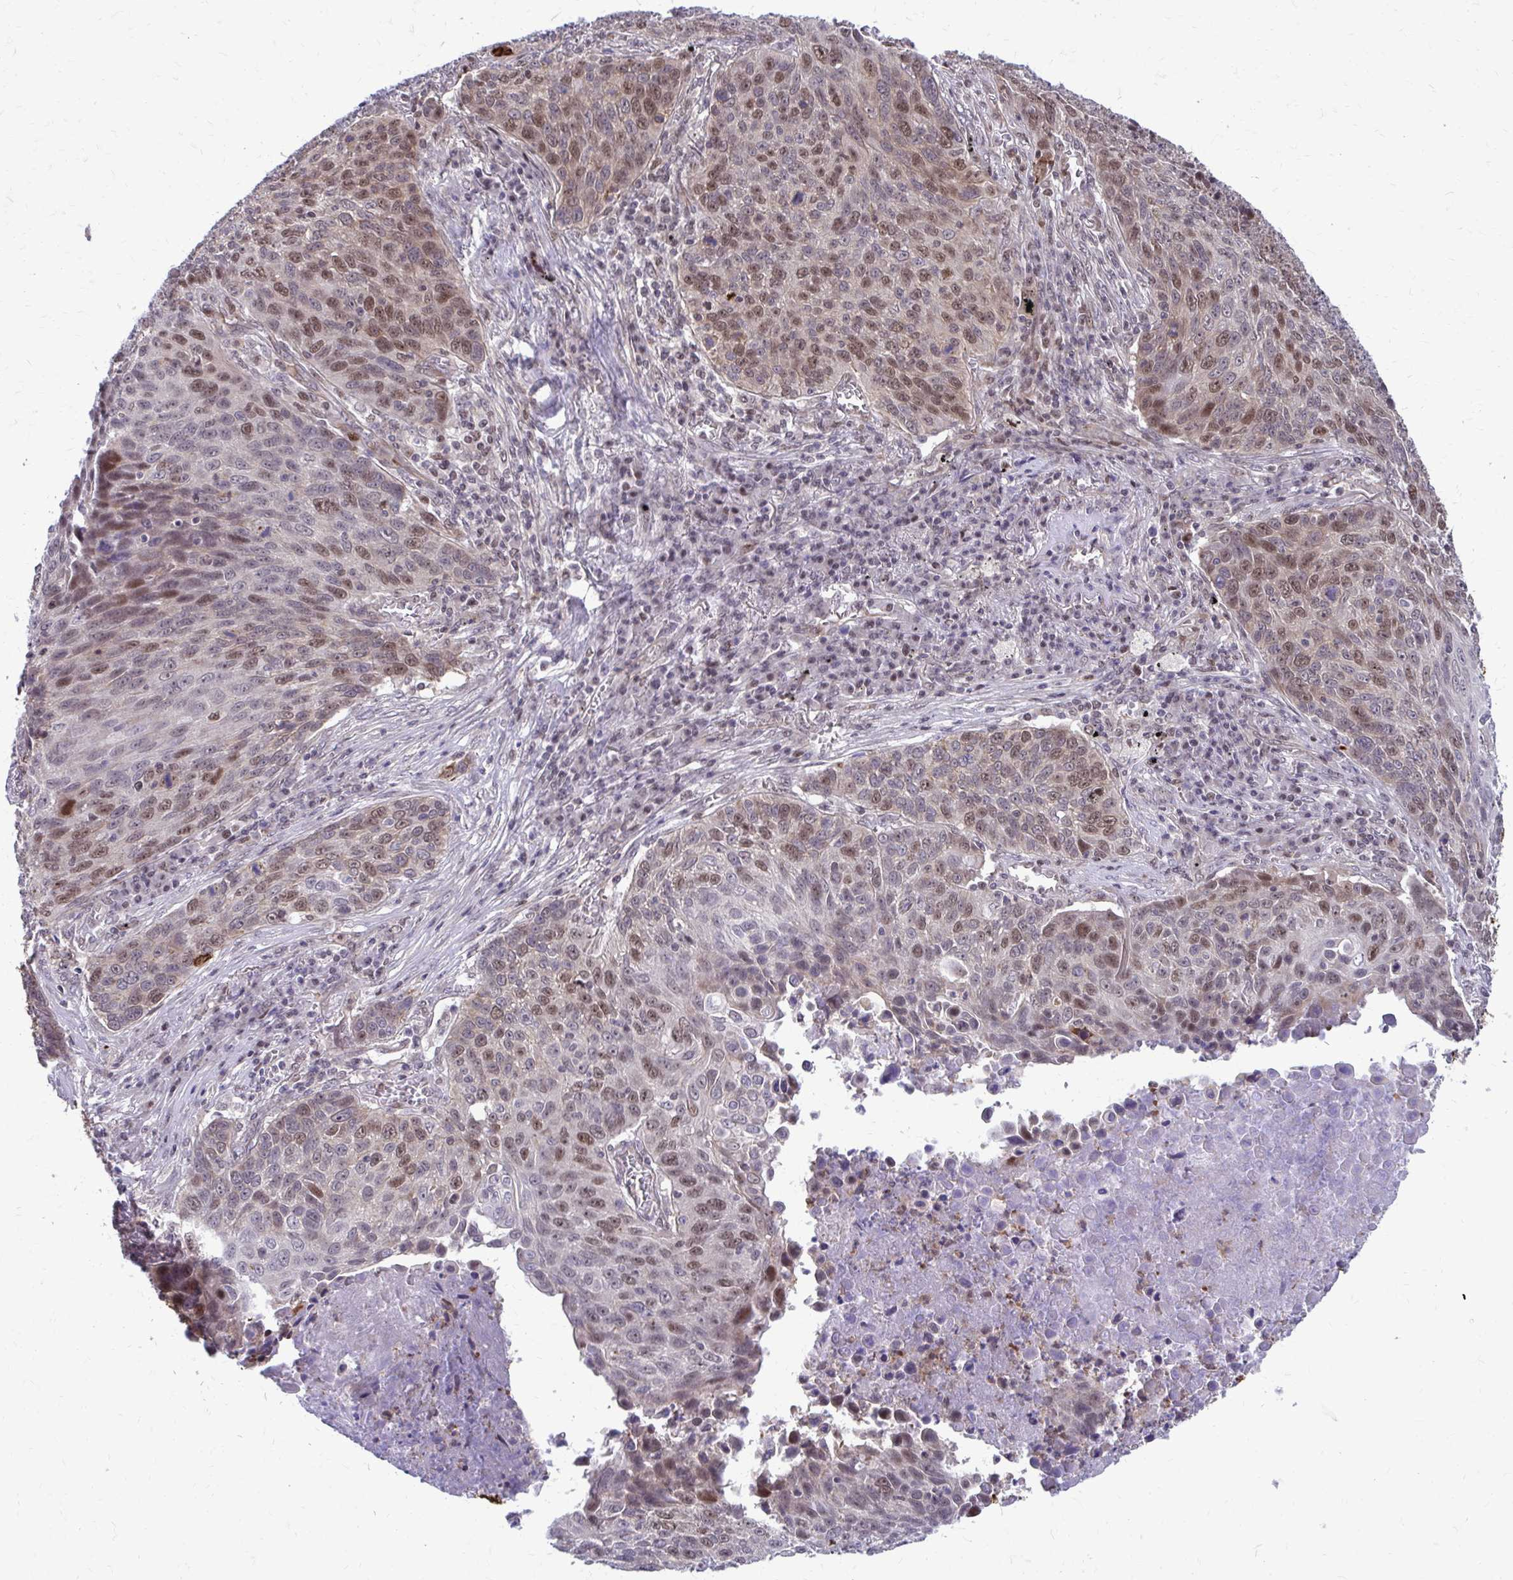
{"staining": {"intensity": "moderate", "quantity": "25%-75%", "location": "nuclear"}, "tissue": "lung cancer", "cell_type": "Tumor cells", "image_type": "cancer", "snomed": [{"axis": "morphology", "description": "Squamous cell carcinoma, NOS"}, {"axis": "topography", "description": "Lung"}], "caption": "Tumor cells show moderate nuclear staining in approximately 25%-75% of cells in lung cancer (squamous cell carcinoma). The protein of interest is stained brown, and the nuclei are stained in blue (DAB (3,3'-diaminobenzidine) IHC with brightfield microscopy, high magnification).", "gene": "ANKRD30B", "patient": {"sex": "male", "age": 78}}